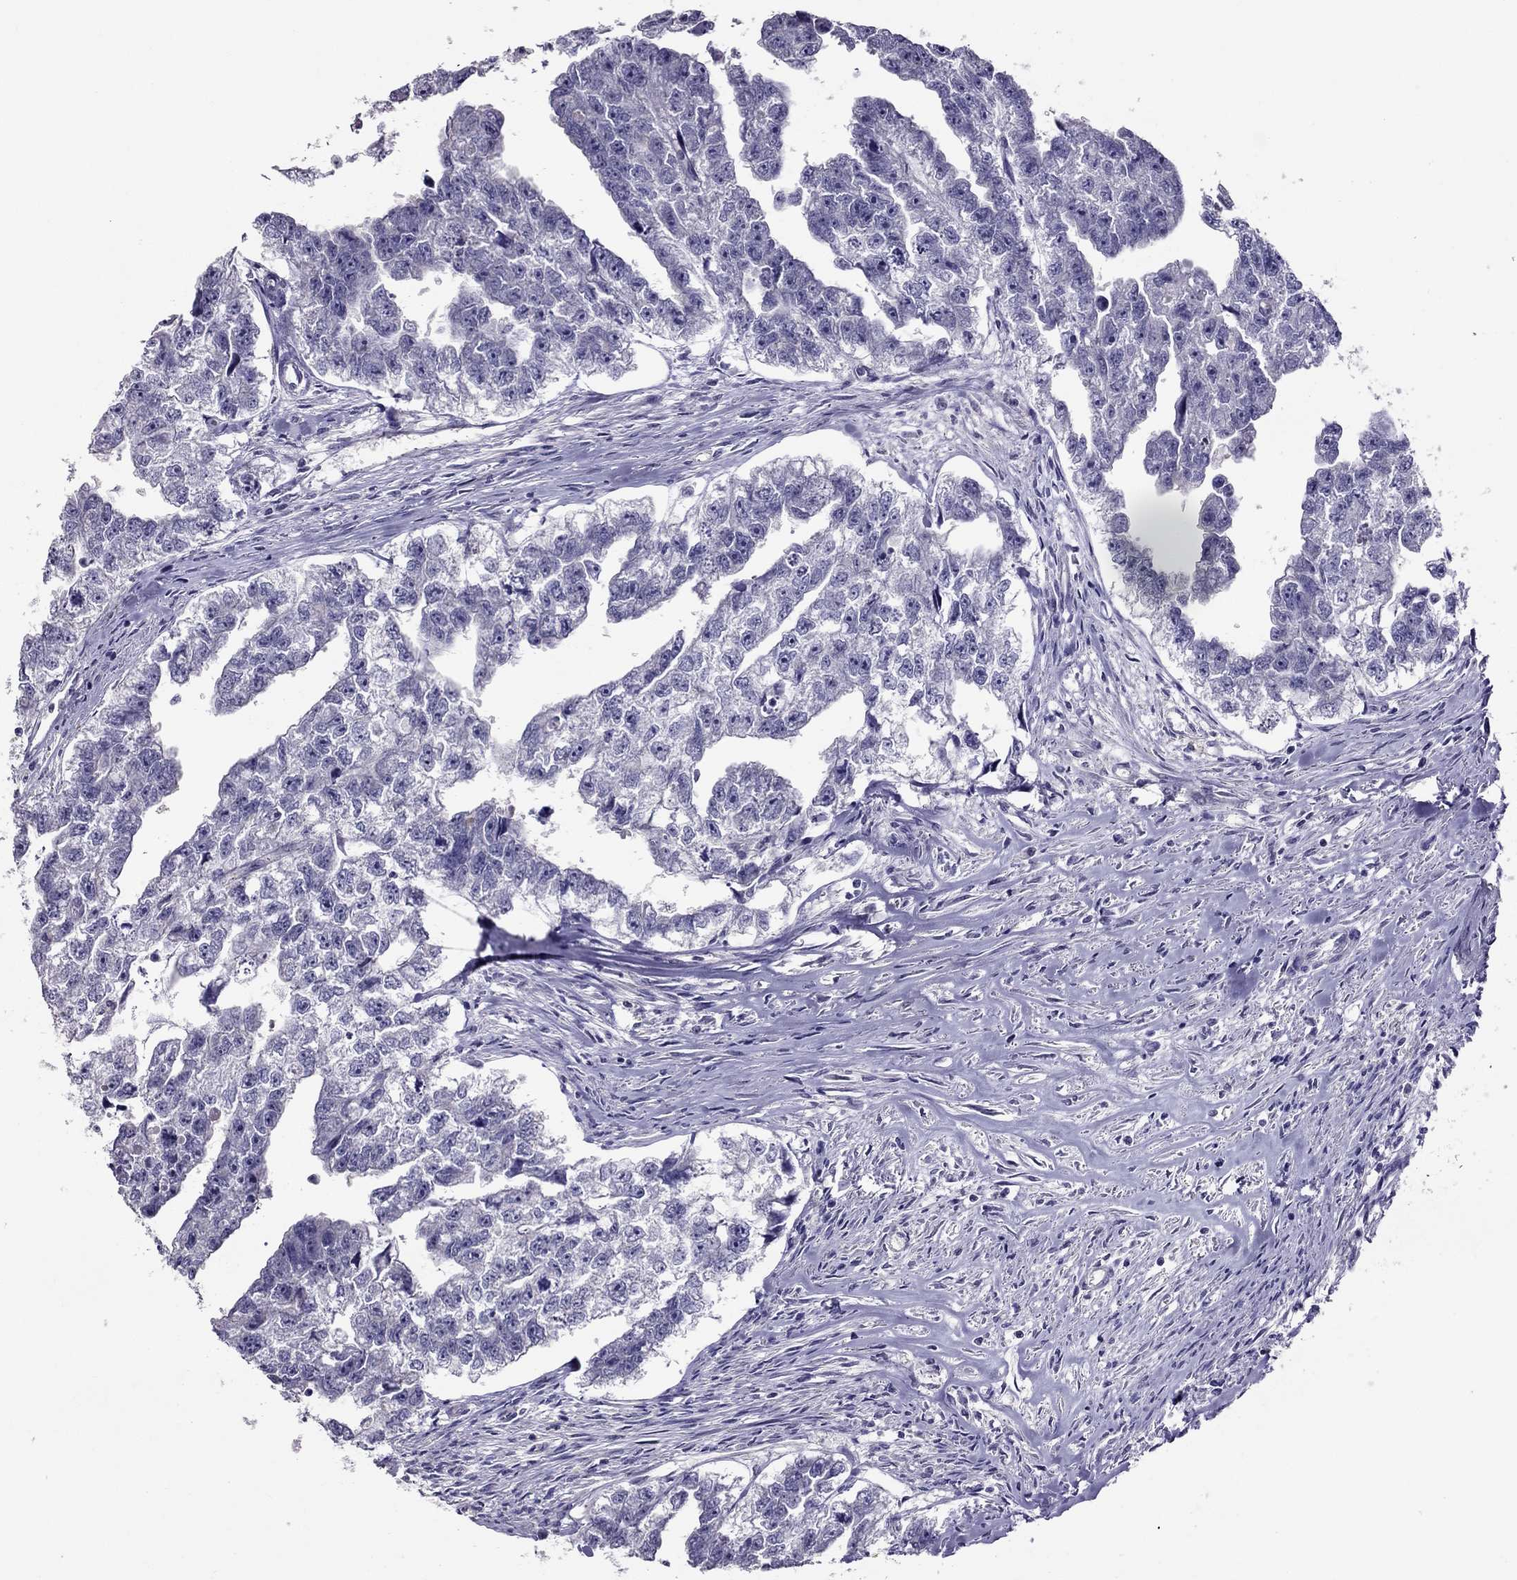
{"staining": {"intensity": "negative", "quantity": "none", "location": "none"}, "tissue": "testis cancer", "cell_type": "Tumor cells", "image_type": "cancer", "snomed": [{"axis": "morphology", "description": "Carcinoma, Embryonal, NOS"}, {"axis": "morphology", "description": "Teratoma, malignant, NOS"}, {"axis": "topography", "description": "Testis"}], "caption": "High magnification brightfield microscopy of testis teratoma (malignant) stained with DAB (3,3'-diaminobenzidine) (brown) and counterstained with hematoxylin (blue): tumor cells show no significant positivity.", "gene": "LRRC46", "patient": {"sex": "male", "age": 44}}